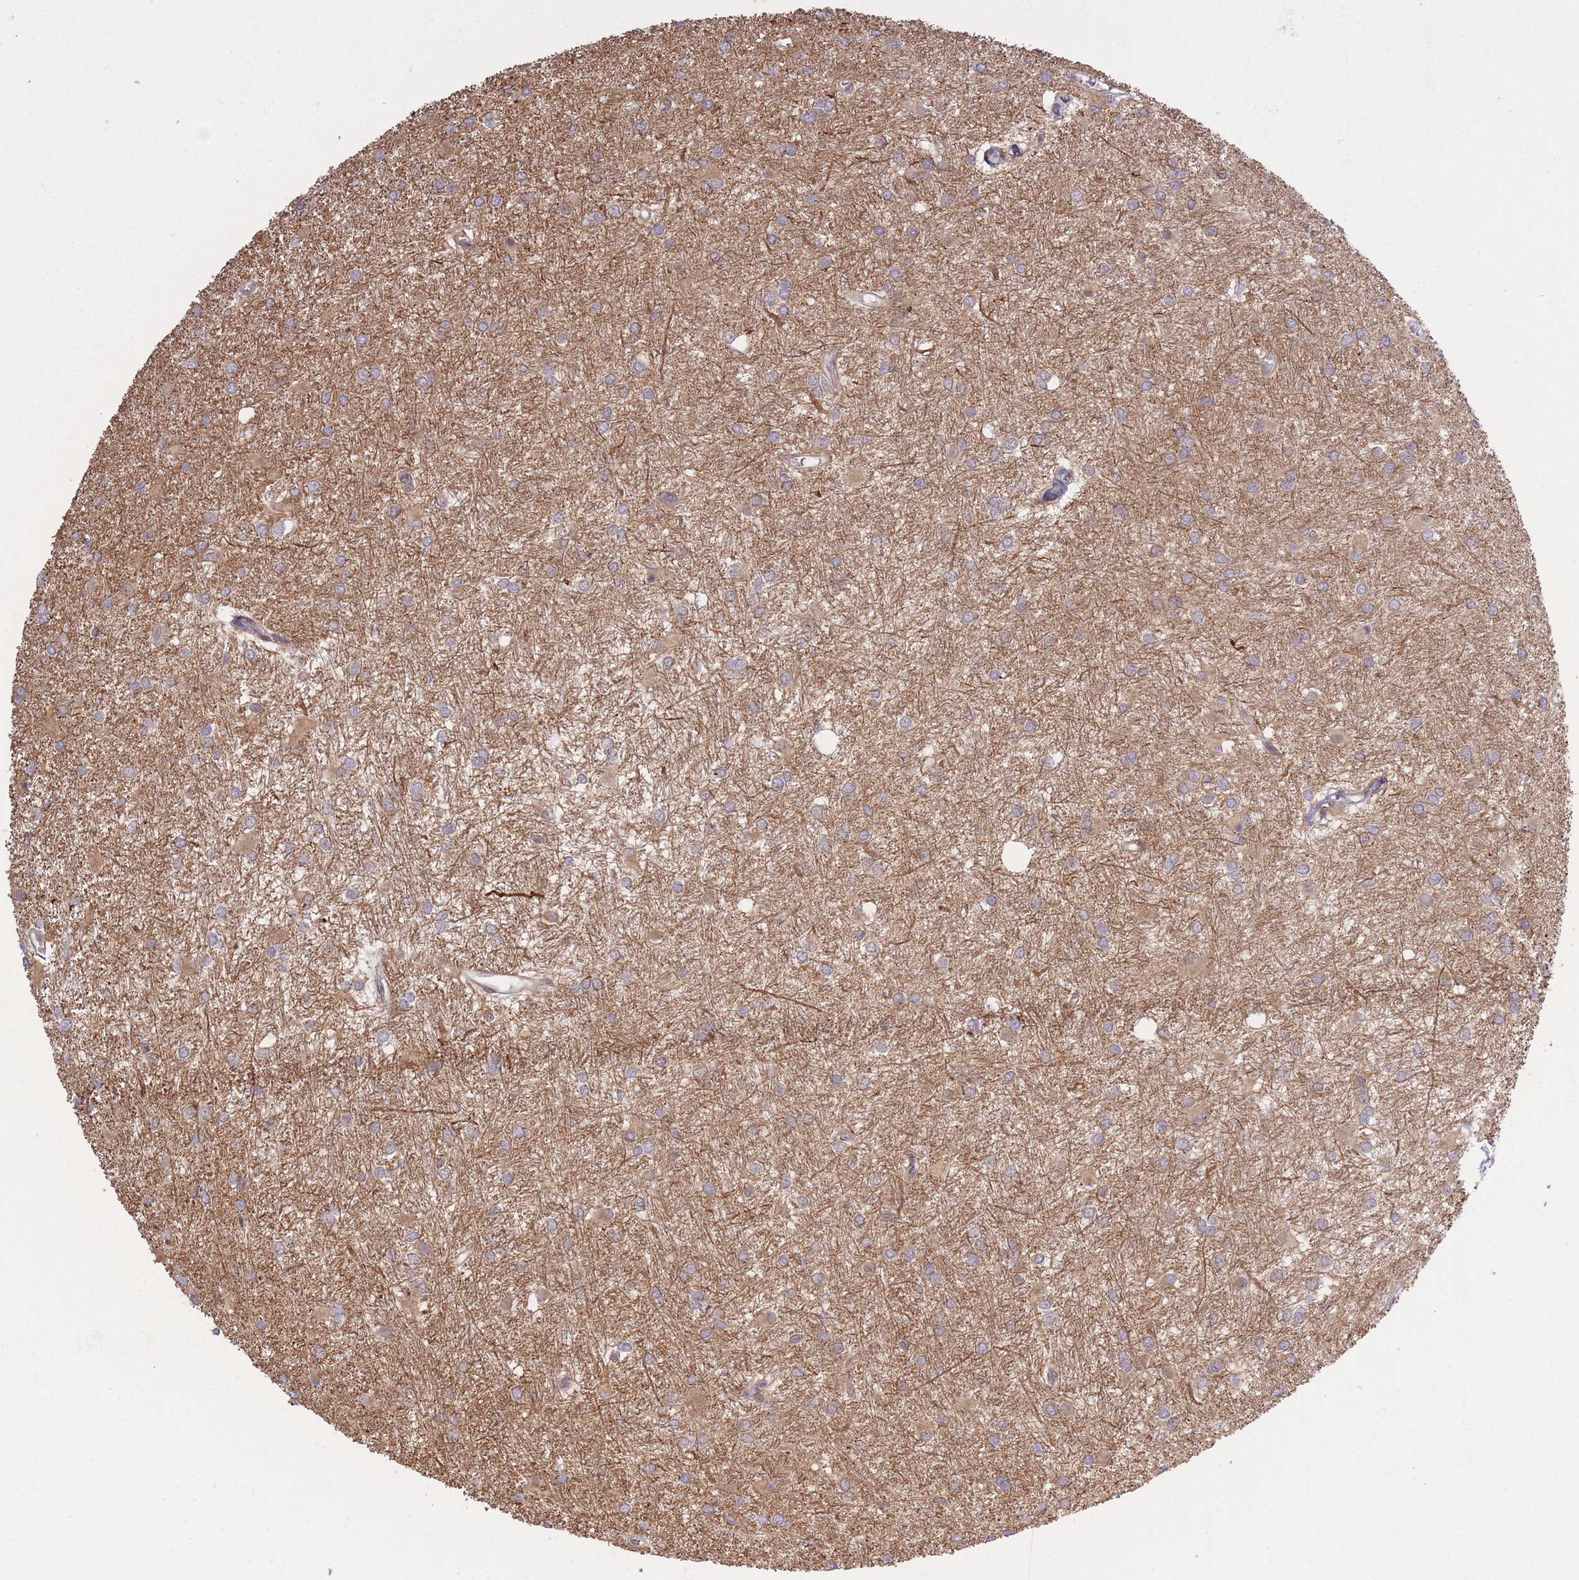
{"staining": {"intensity": "weak", "quantity": "25%-75%", "location": "cytoplasmic/membranous"}, "tissue": "glioma", "cell_type": "Tumor cells", "image_type": "cancer", "snomed": [{"axis": "morphology", "description": "Glioma, malignant, High grade"}, {"axis": "topography", "description": "Brain"}], "caption": "Protein analysis of glioma tissue demonstrates weak cytoplasmic/membranous staining in approximately 25%-75% of tumor cells. The protein of interest is stained brown, and the nuclei are stained in blue (DAB IHC with brightfield microscopy, high magnification).", "gene": "ZNF391", "patient": {"sex": "female", "age": 50}}